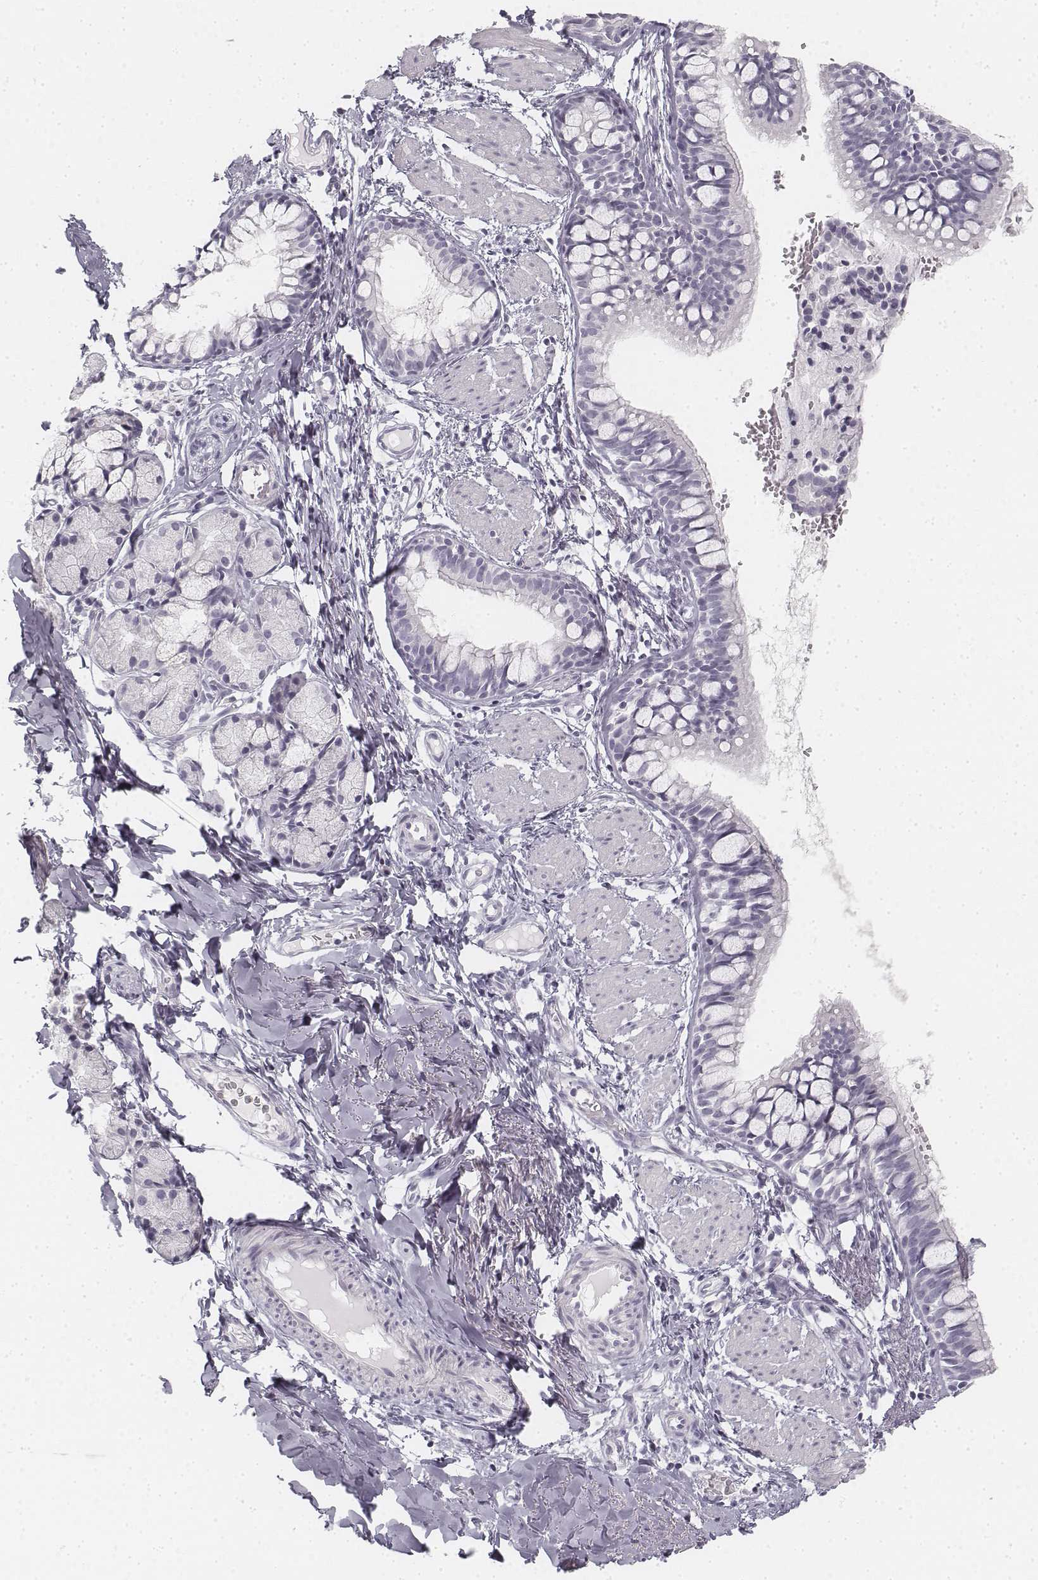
{"staining": {"intensity": "negative", "quantity": "none", "location": "none"}, "tissue": "bronchus", "cell_type": "Respiratory epithelial cells", "image_type": "normal", "snomed": [{"axis": "morphology", "description": "Normal tissue, NOS"}, {"axis": "topography", "description": "Bronchus"}], "caption": "Bronchus was stained to show a protein in brown. There is no significant positivity in respiratory epithelial cells.", "gene": "KRT25", "patient": {"sex": "male", "age": 1}}